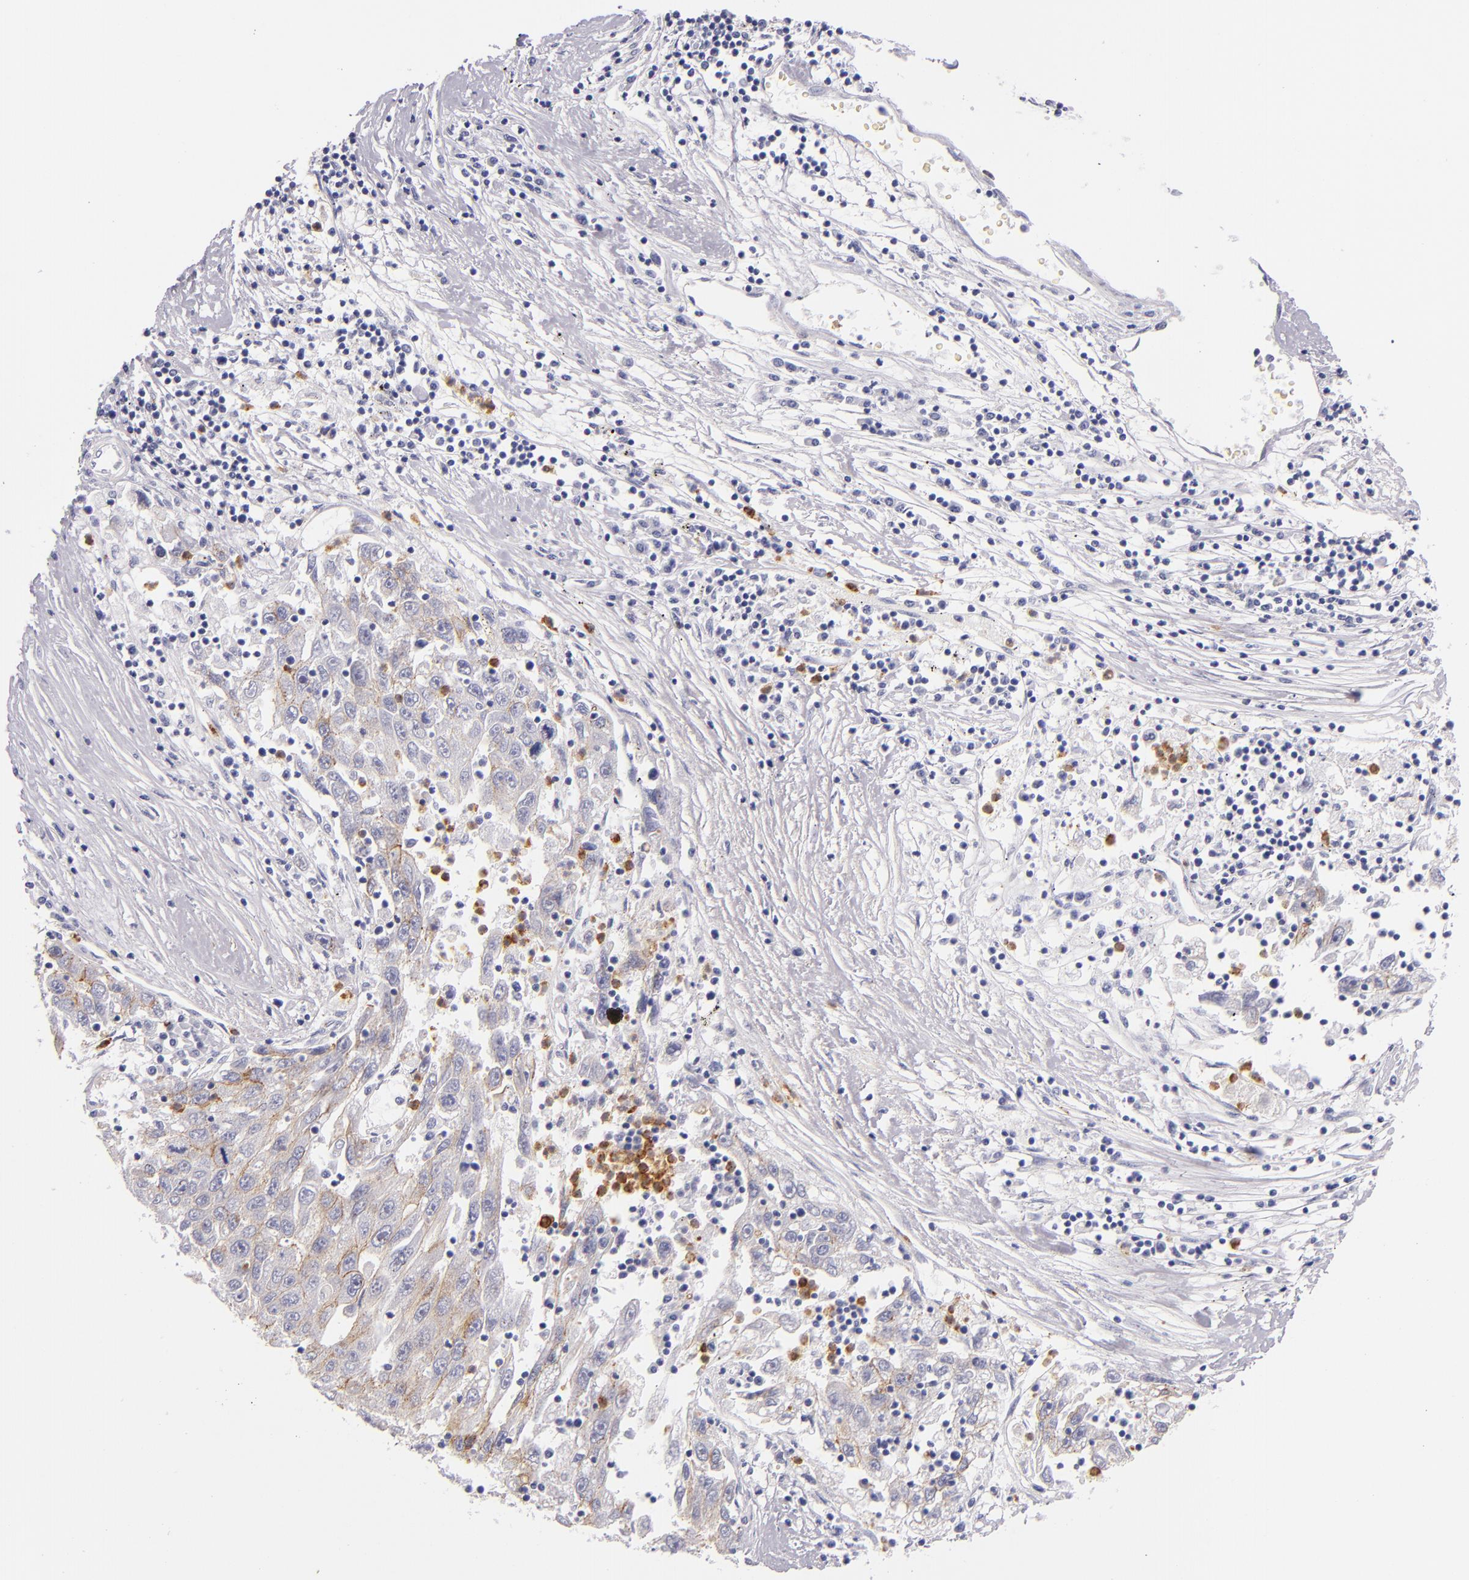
{"staining": {"intensity": "weak", "quantity": "25%-75%", "location": "cytoplasmic/membranous"}, "tissue": "liver cancer", "cell_type": "Tumor cells", "image_type": "cancer", "snomed": [{"axis": "morphology", "description": "Carcinoma, Hepatocellular, NOS"}, {"axis": "topography", "description": "Liver"}], "caption": "About 25%-75% of tumor cells in human liver hepatocellular carcinoma show weak cytoplasmic/membranous protein expression as visualized by brown immunohistochemical staining.", "gene": "CDH3", "patient": {"sex": "male", "age": 49}}